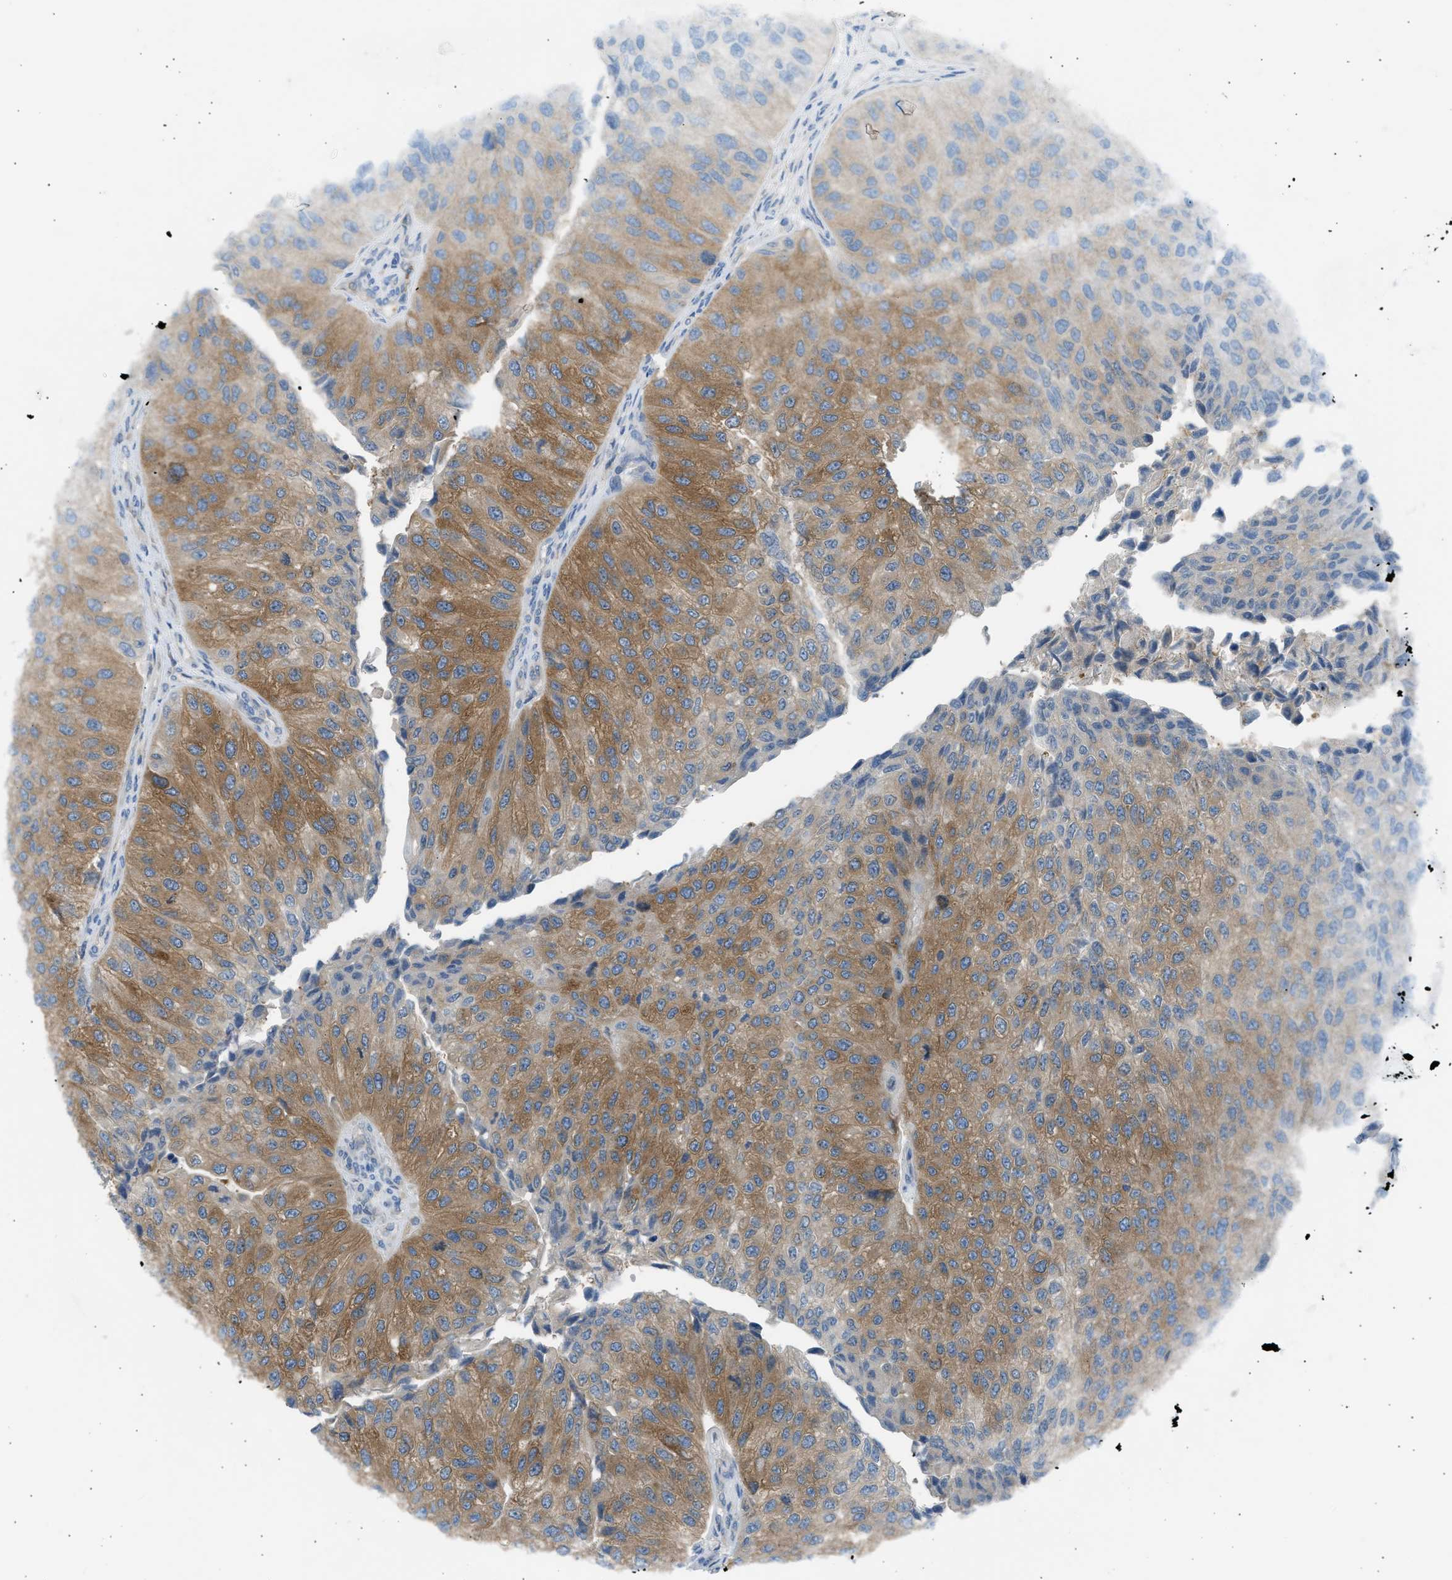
{"staining": {"intensity": "moderate", "quantity": ">75%", "location": "cytoplasmic/membranous"}, "tissue": "urothelial cancer", "cell_type": "Tumor cells", "image_type": "cancer", "snomed": [{"axis": "morphology", "description": "Urothelial carcinoma, High grade"}, {"axis": "topography", "description": "Kidney"}, {"axis": "topography", "description": "Urinary bladder"}], "caption": "A high-resolution photomicrograph shows immunohistochemistry staining of urothelial cancer, which demonstrates moderate cytoplasmic/membranous positivity in approximately >75% of tumor cells.", "gene": "TRIM50", "patient": {"sex": "male", "age": 77}}